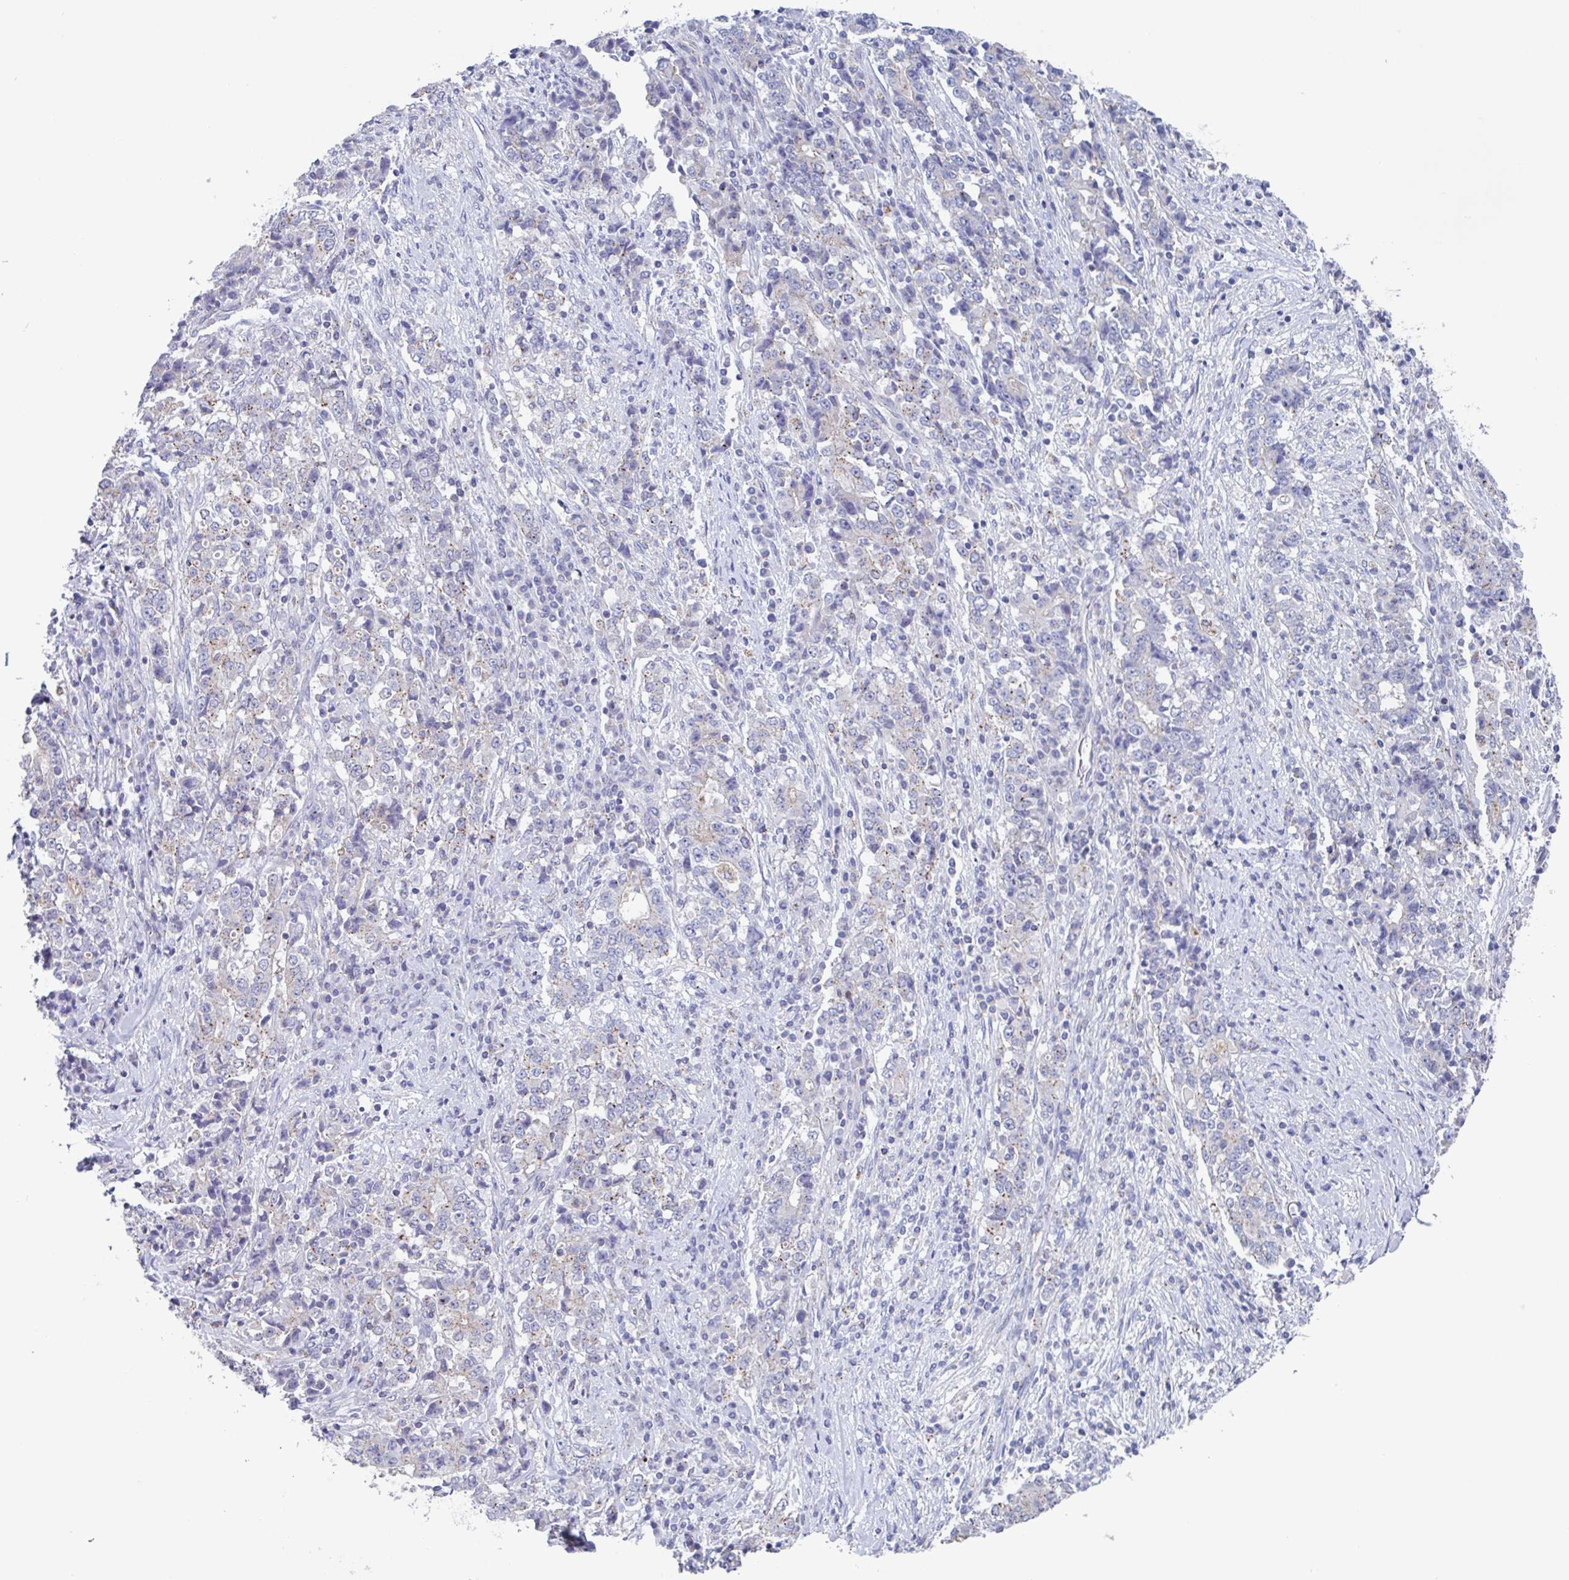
{"staining": {"intensity": "weak", "quantity": "<25%", "location": "cytoplasmic/membranous"}, "tissue": "stomach cancer", "cell_type": "Tumor cells", "image_type": "cancer", "snomed": [{"axis": "morphology", "description": "Normal tissue, NOS"}, {"axis": "morphology", "description": "Adenocarcinoma, NOS"}, {"axis": "topography", "description": "Stomach, upper"}, {"axis": "topography", "description": "Stomach"}], "caption": "Immunohistochemistry (IHC) histopathology image of stomach cancer (adenocarcinoma) stained for a protein (brown), which shows no positivity in tumor cells.", "gene": "CHMP5", "patient": {"sex": "male", "age": 59}}